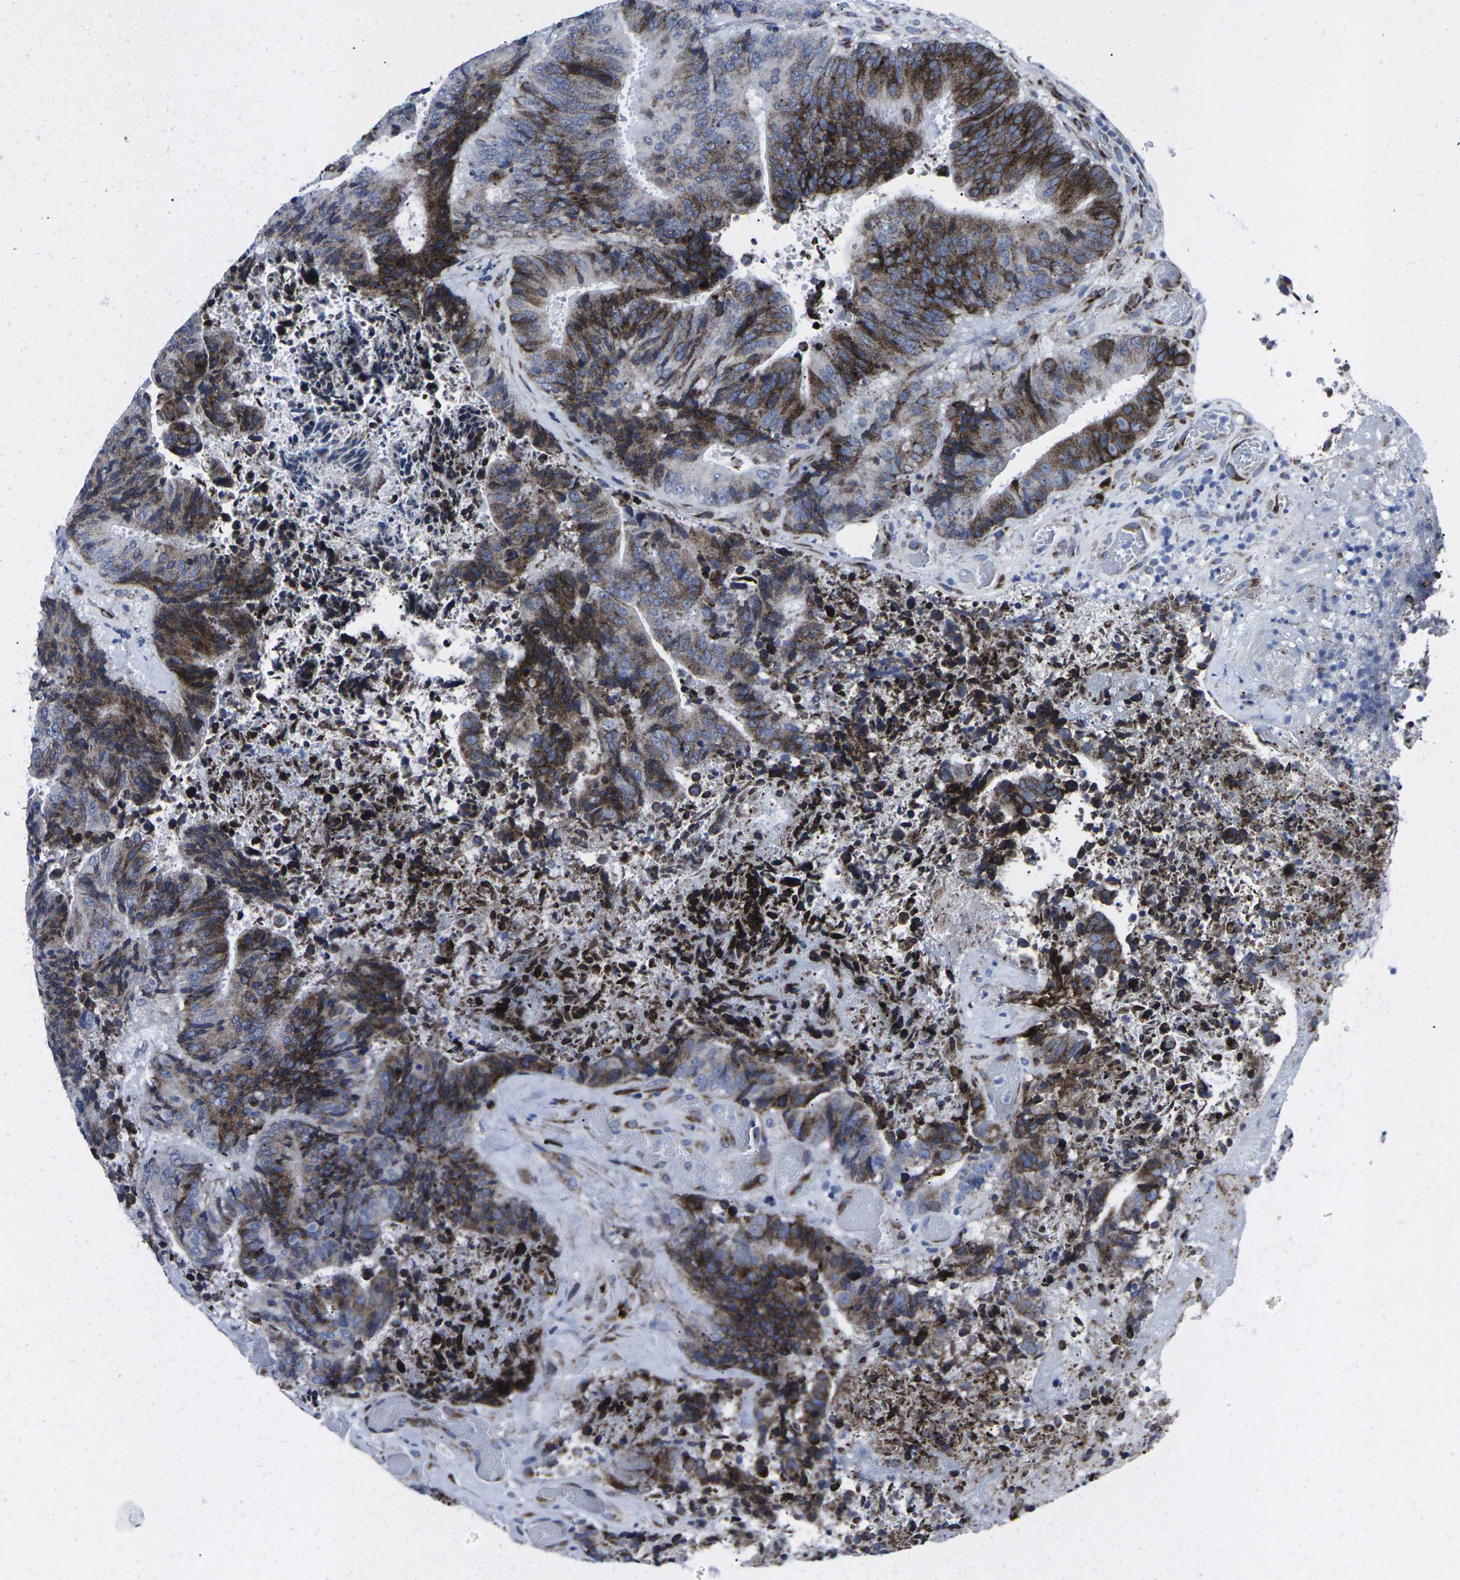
{"staining": {"intensity": "strong", "quantity": "25%-75%", "location": "cytoplasmic/membranous"}, "tissue": "colorectal cancer", "cell_type": "Tumor cells", "image_type": "cancer", "snomed": [{"axis": "morphology", "description": "Adenocarcinoma, NOS"}, {"axis": "topography", "description": "Rectum"}], "caption": "High-power microscopy captured an immunohistochemistry (IHC) photomicrograph of colorectal cancer, revealing strong cytoplasmic/membranous positivity in about 25%-75% of tumor cells.", "gene": "RPN1", "patient": {"sex": "male", "age": 72}}